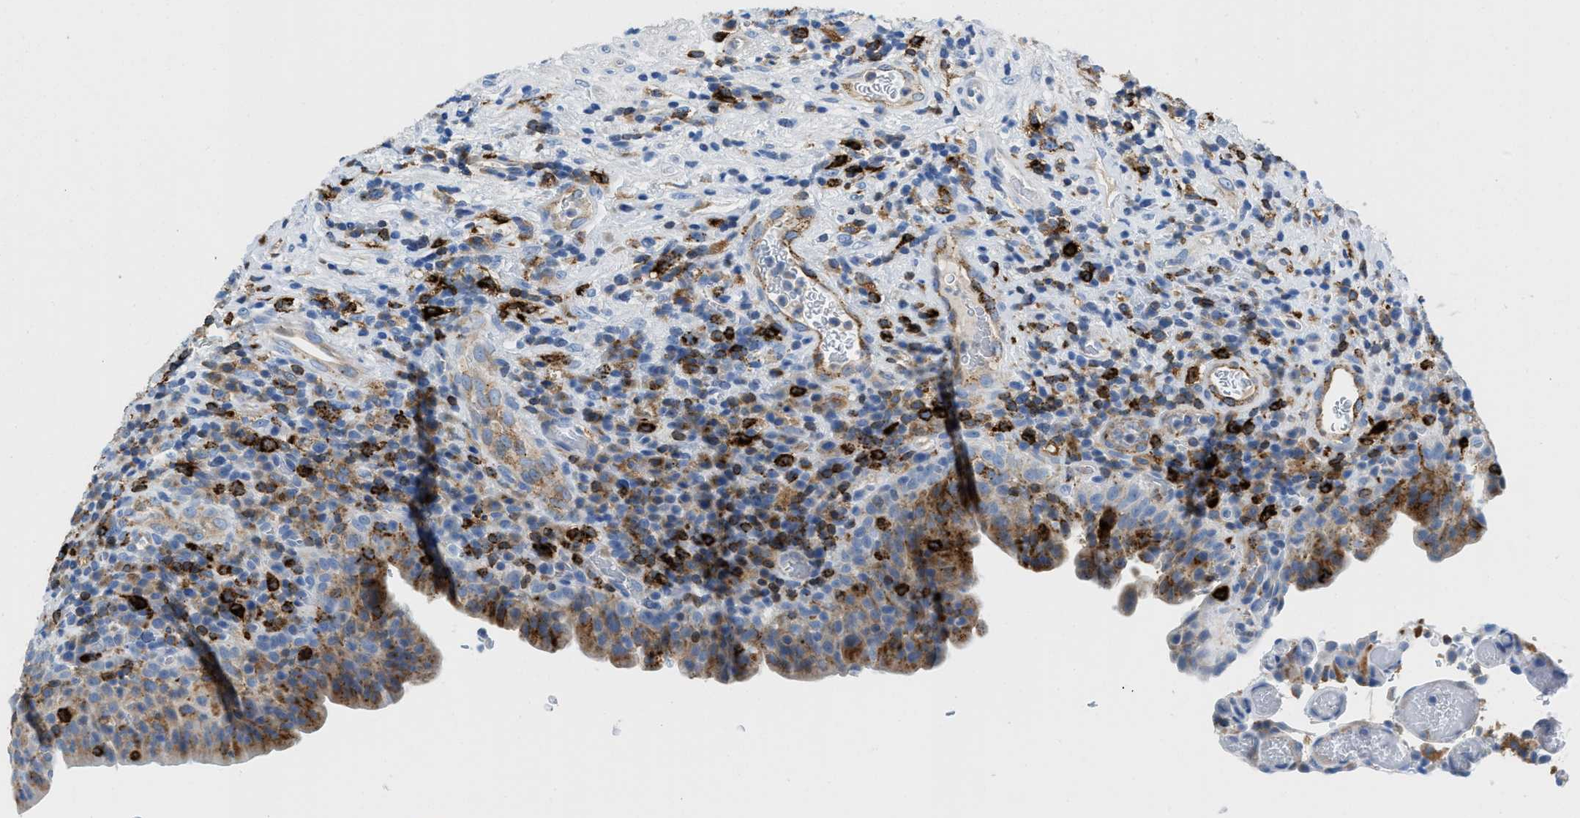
{"staining": {"intensity": "moderate", "quantity": "25%-75%", "location": "cytoplasmic/membranous"}, "tissue": "urothelial cancer", "cell_type": "Tumor cells", "image_type": "cancer", "snomed": [{"axis": "morphology", "description": "Urothelial carcinoma, Low grade"}, {"axis": "topography", "description": "Urinary bladder"}], "caption": "This histopathology image demonstrates urothelial carcinoma (low-grade) stained with immunohistochemistry to label a protein in brown. The cytoplasmic/membranous of tumor cells show moderate positivity for the protein. Nuclei are counter-stained blue.", "gene": "CD226", "patient": {"sex": "female", "age": 75}}